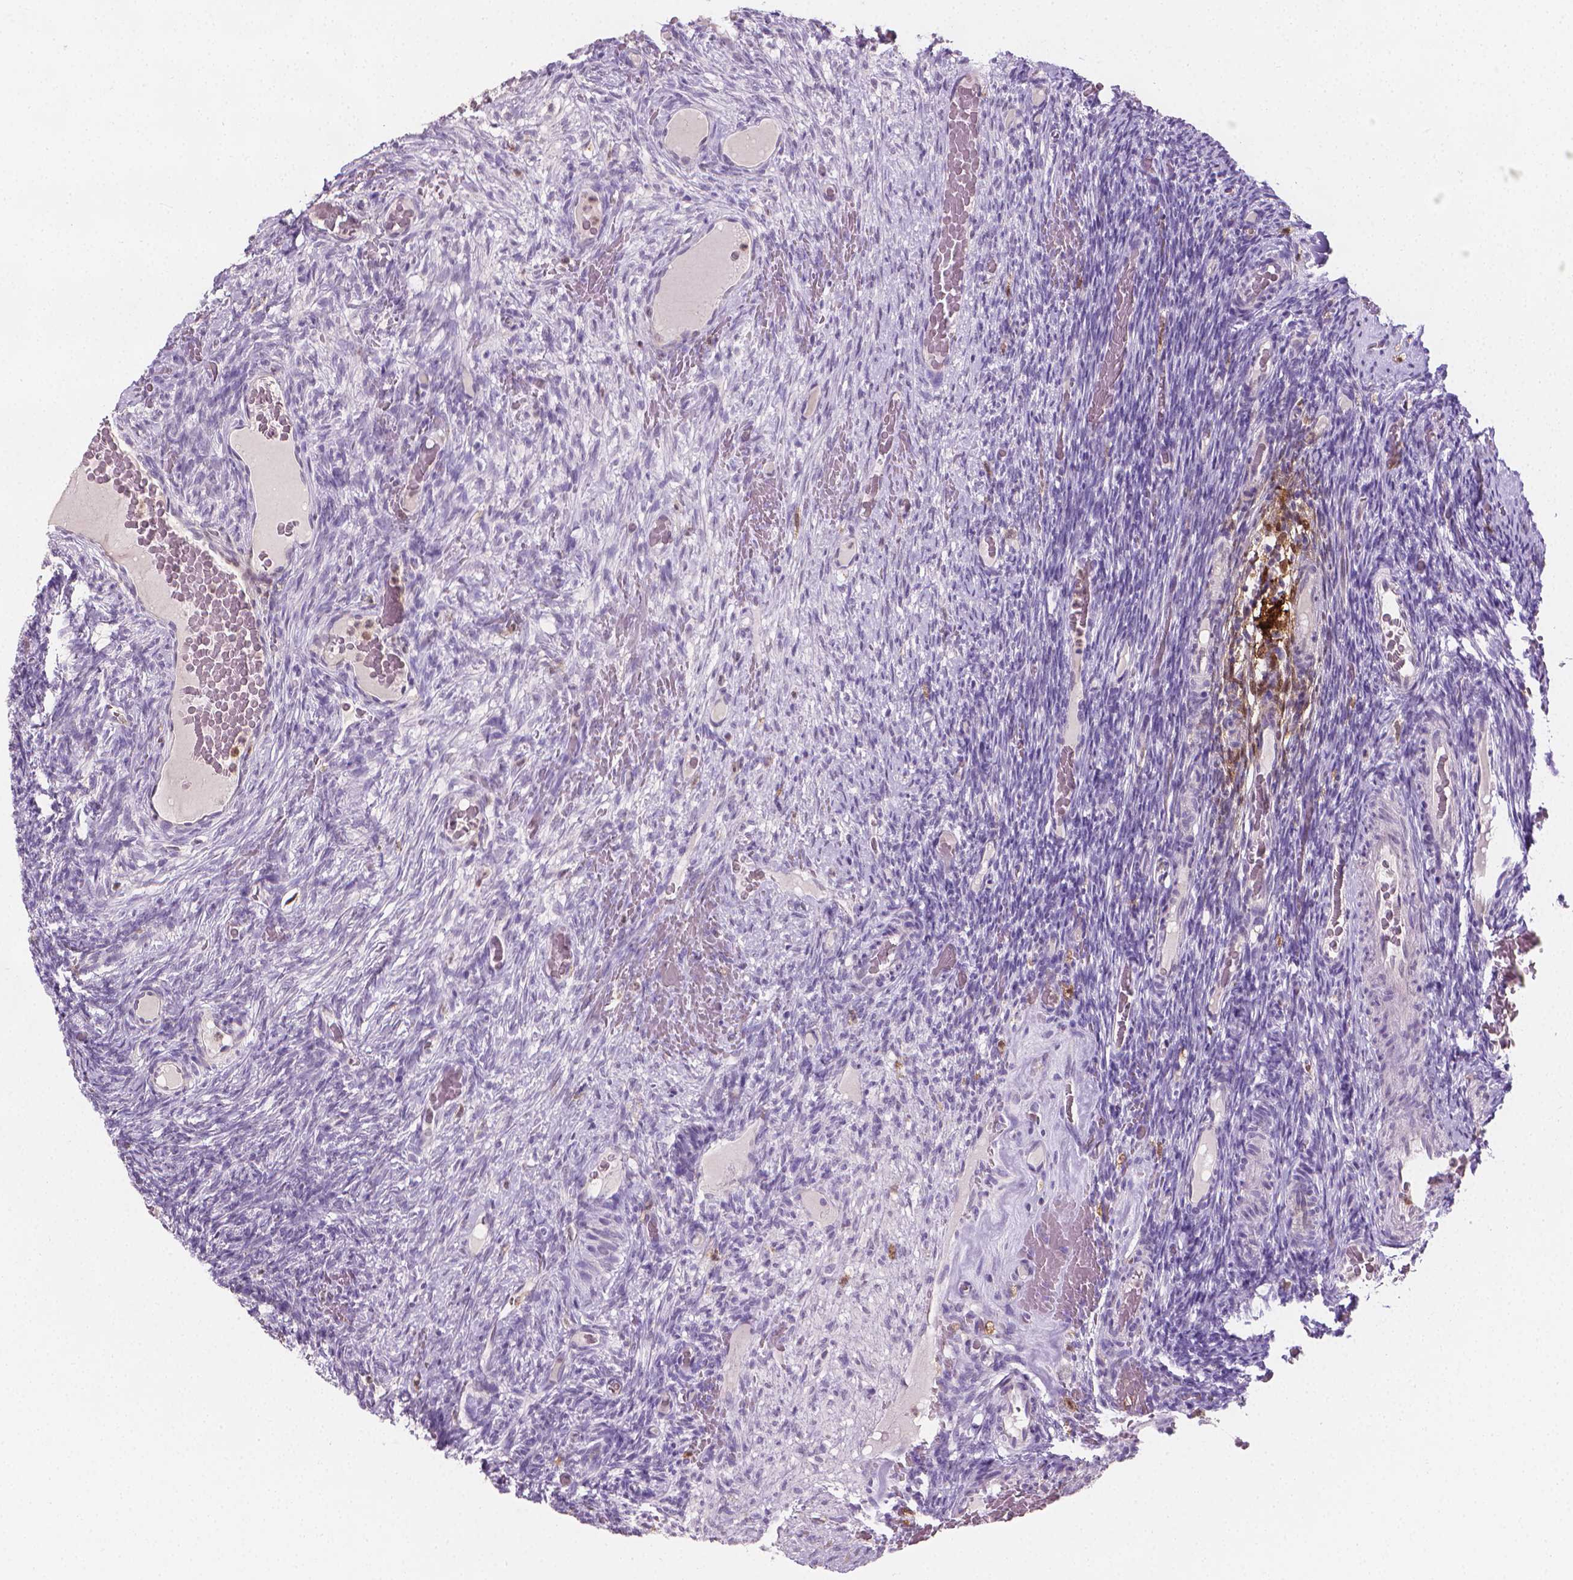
{"staining": {"intensity": "negative", "quantity": "none", "location": "none"}, "tissue": "ovary", "cell_type": "Follicle cells", "image_type": "normal", "snomed": [{"axis": "morphology", "description": "Normal tissue, NOS"}, {"axis": "topography", "description": "Ovary"}], "caption": "High power microscopy micrograph of an immunohistochemistry histopathology image of normal ovary, revealing no significant expression in follicle cells. Brightfield microscopy of immunohistochemistry (IHC) stained with DAB (brown) and hematoxylin (blue), captured at high magnification.", "gene": "TNFAIP2", "patient": {"sex": "female", "age": 34}}